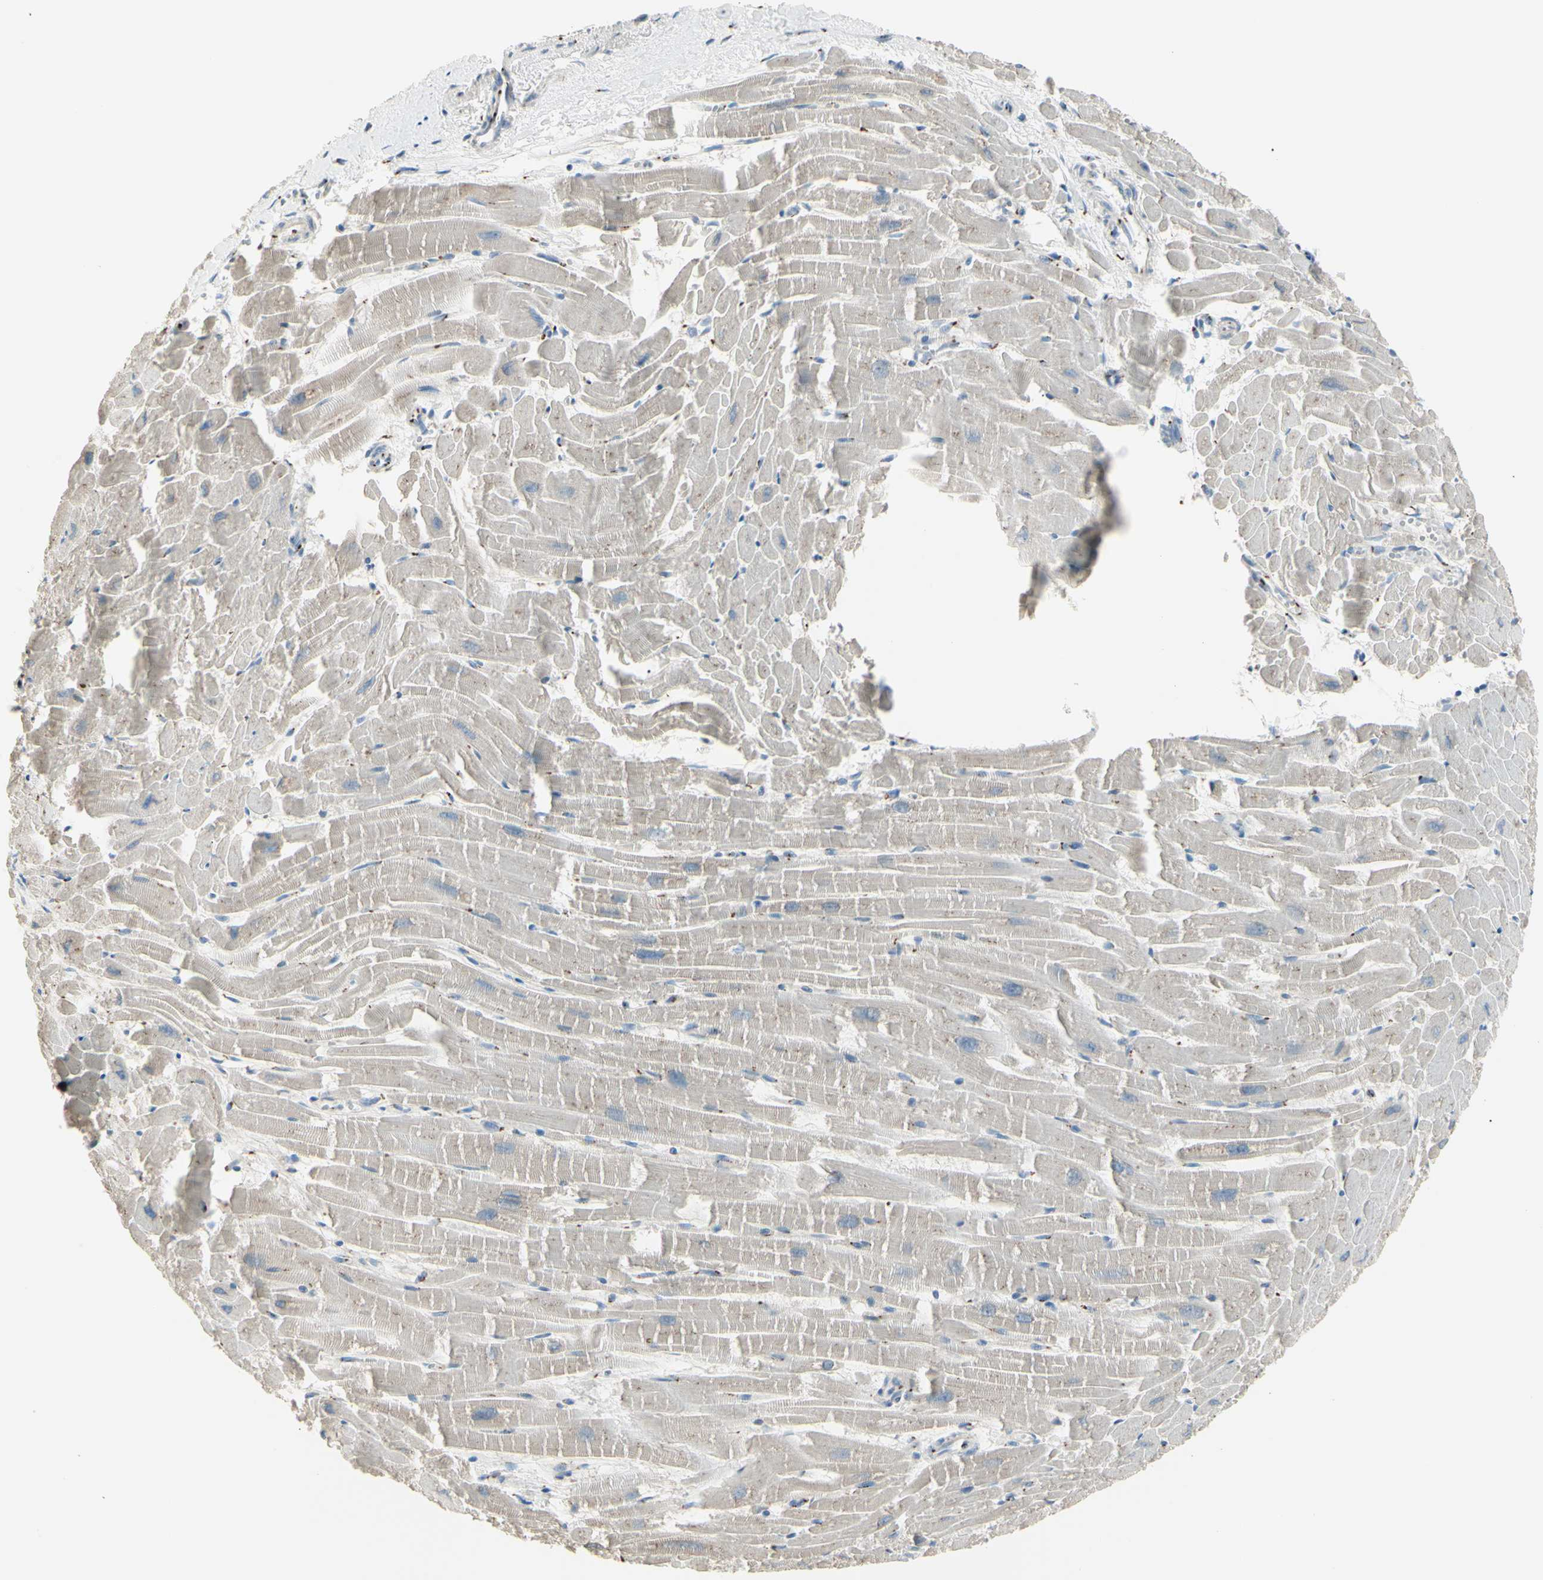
{"staining": {"intensity": "negative", "quantity": "none", "location": "none"}, "tissue": "heart muscle", "cell_type": "Cardiomyocytes", "image_type": "normal", "snomed": [{"axis": "morphology", "description": "Normal tissue, NOS"}, {"axis": "topography", "description": "Heart"}], "caption": "The micrograph exhibits no staining of cardiomyocytes in normal heart muscle. (Stains: DAB (3,3'-diaminobenzidine) immunohistochemistry (IHC) with hematoxylin counter stain, Microscopy: brightfield microscopy at high magnification).", "gene": "B4GALT1", "patient": {"sex": "female", "age": 19}}